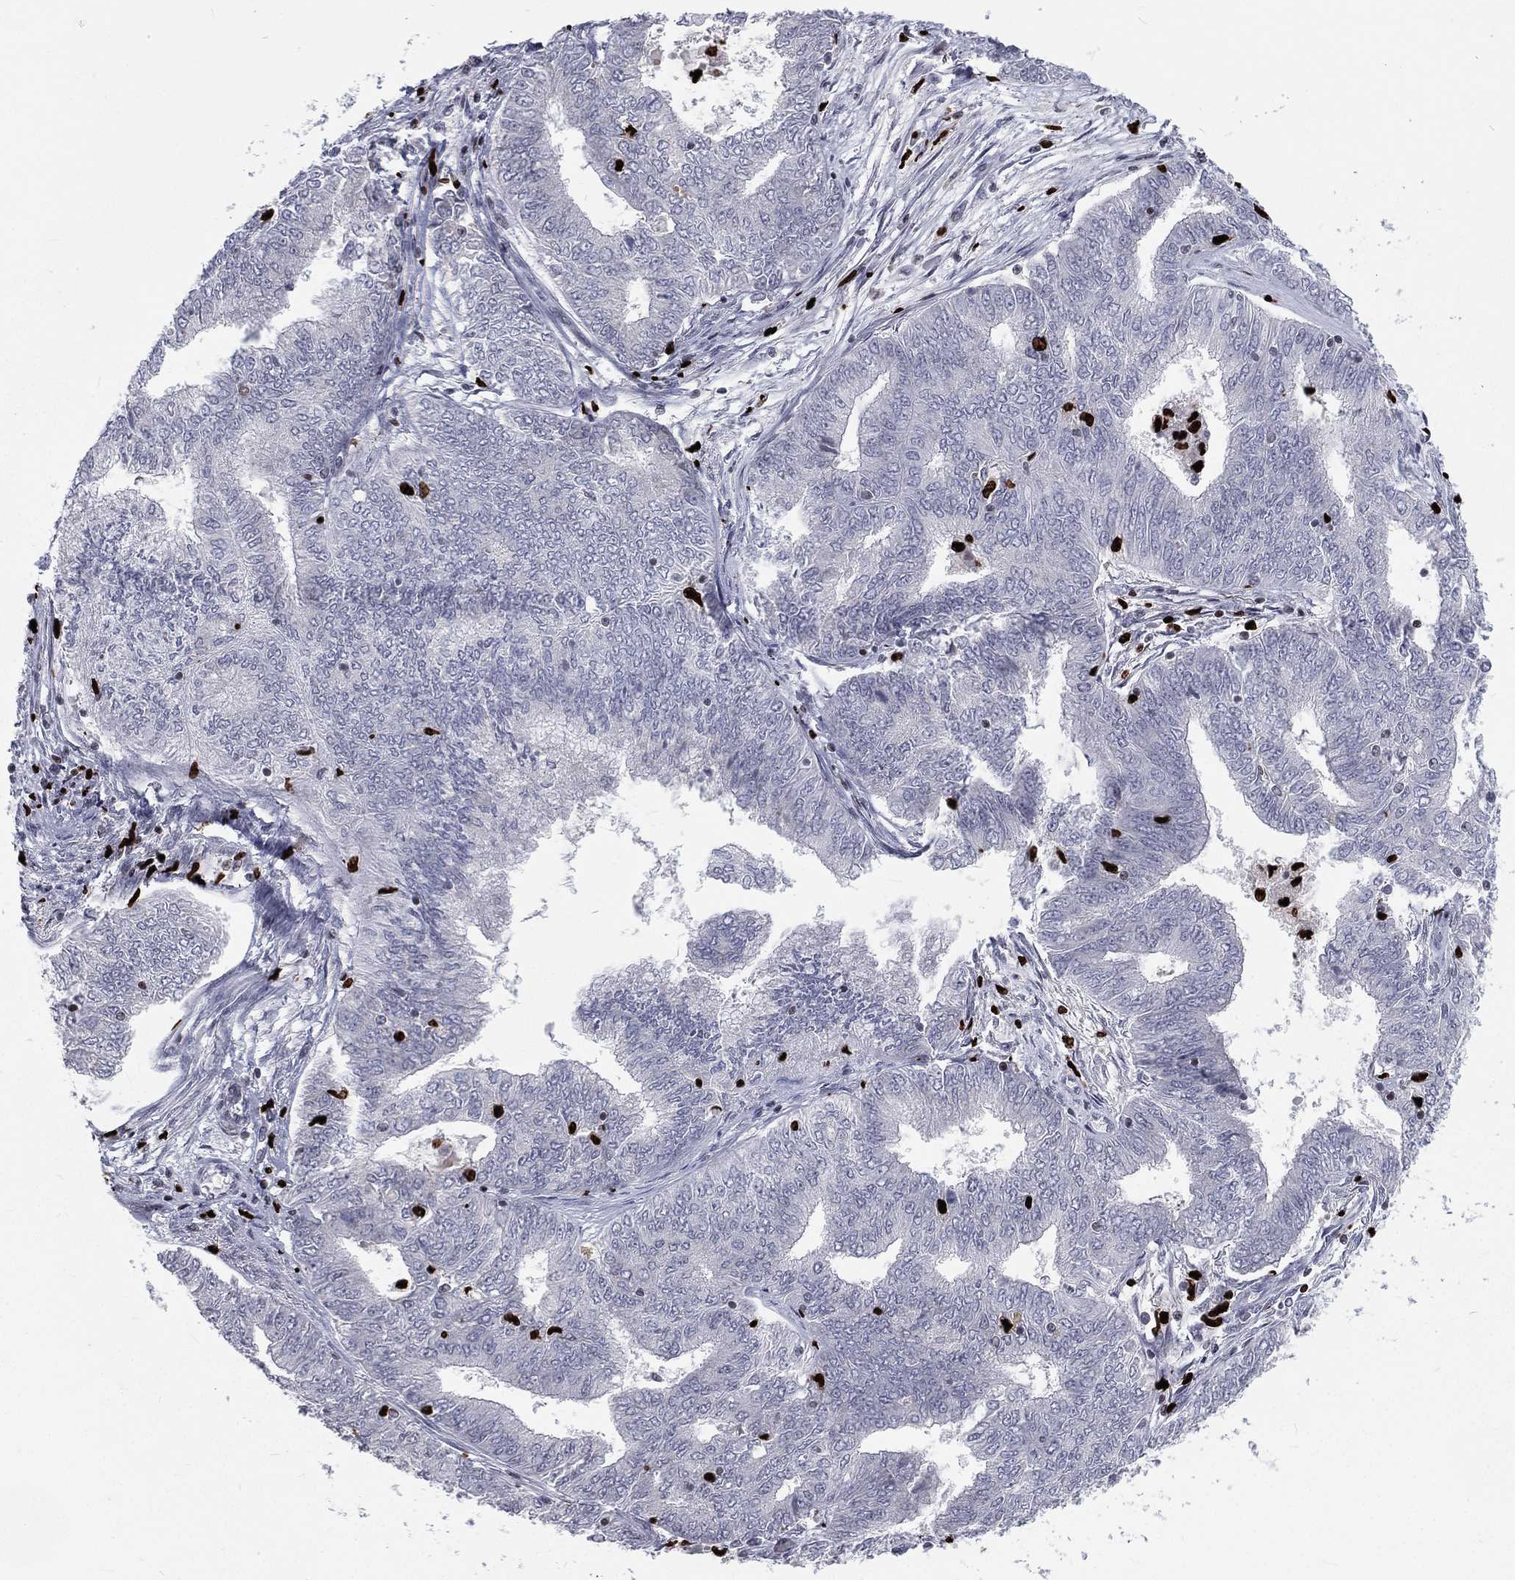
{"staining": {"intensity": "negative", "quantity": "none", "location": "none"}, "tissue": "endometrial cancer", "cell_type": "Tumor cells", "image_type": "cancer", "snomed": [{"axis": "morphology", "description": "Adenocarcinoma, NOS"}, {"axis": "topography", "description": "Endometrium"}], "caption": "This is an IHC micrograph of endometrial adenocarcinoma. There is no expression in tumor cells.", "gene": "MNDA", "patient": {"sex": "female", "age": 62}}